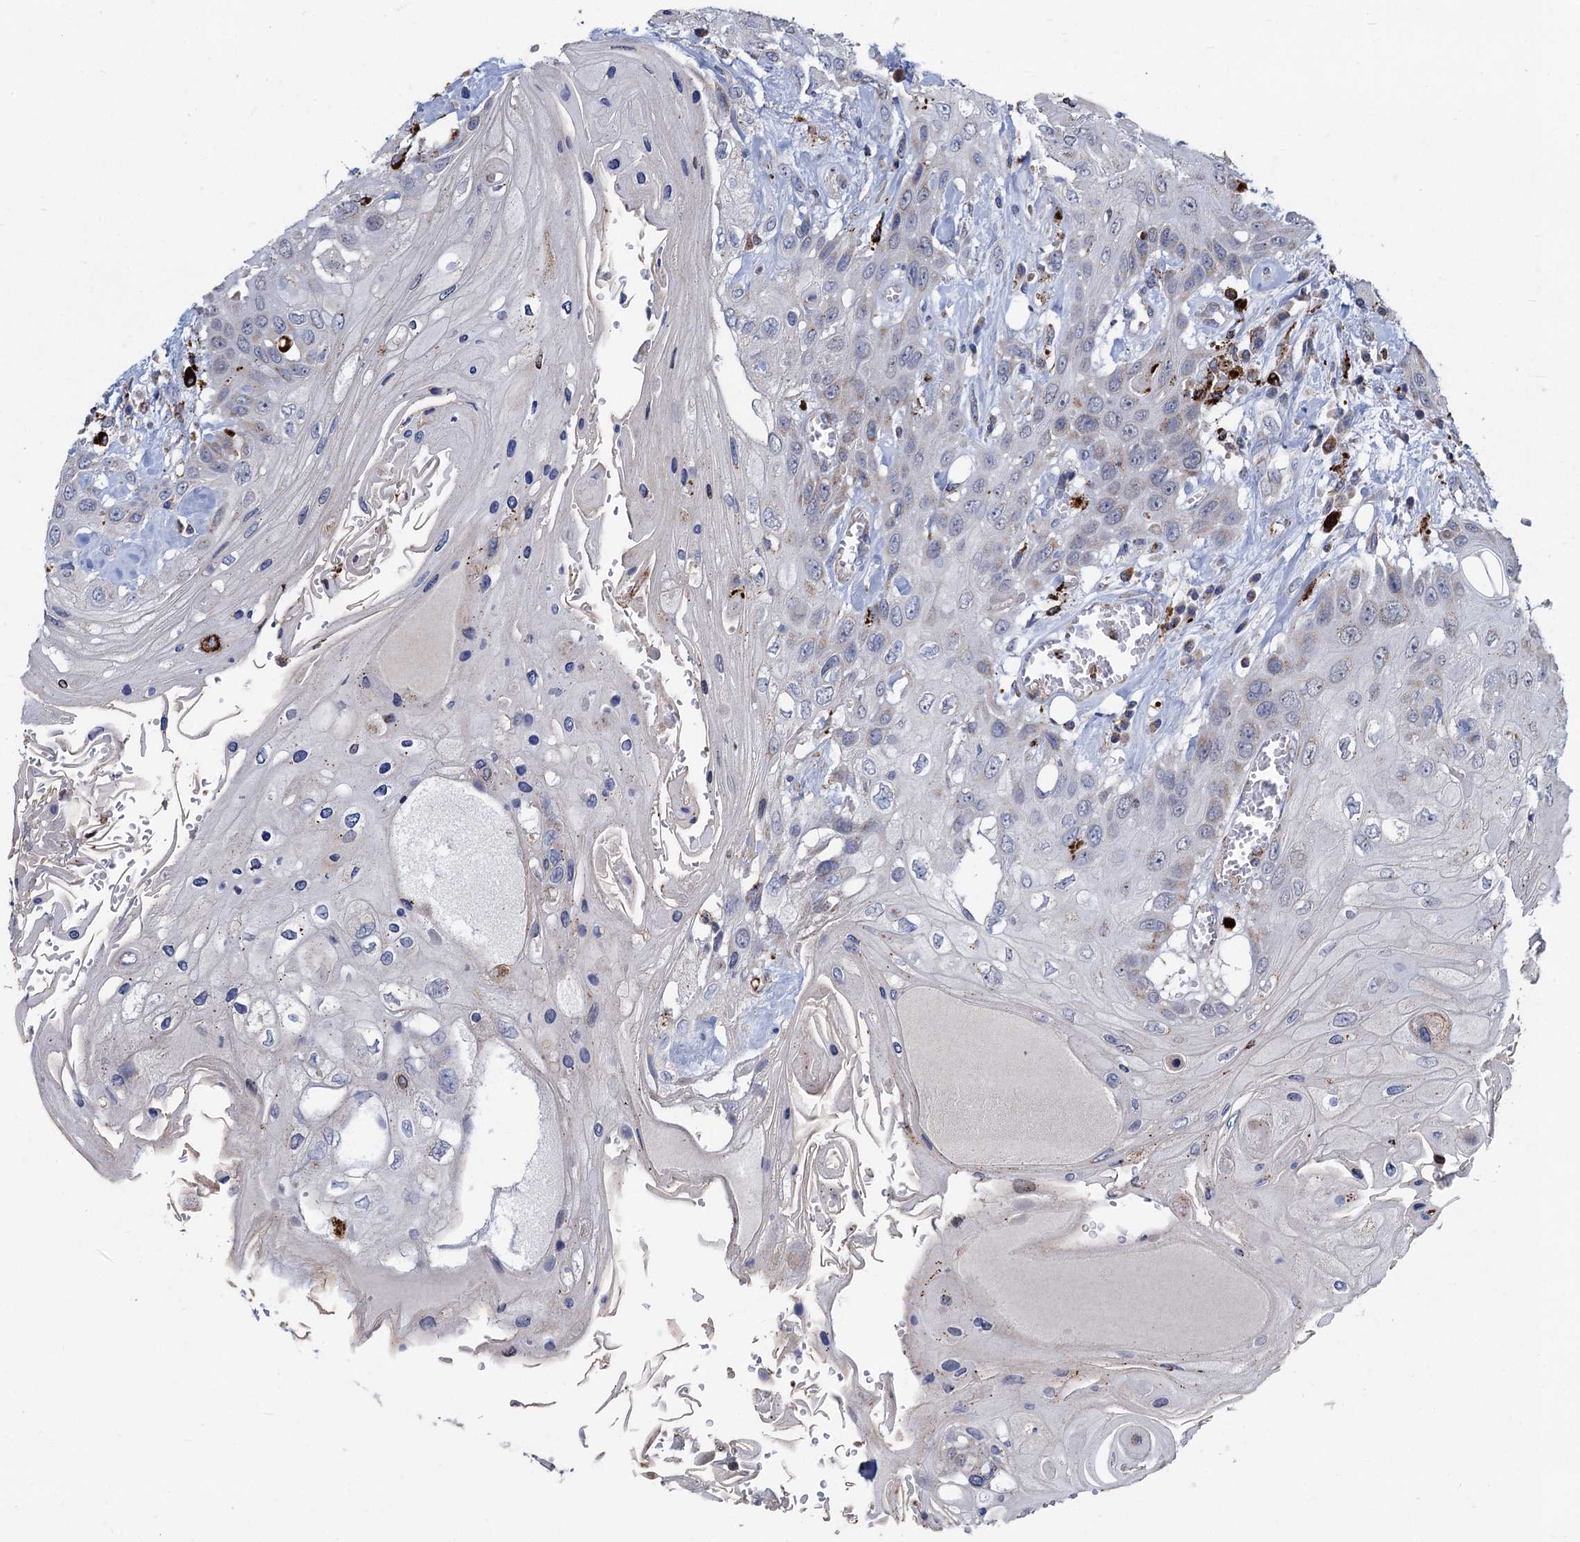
{"staining": {"intensity": "negative", "quantity": "none", "location": "none"}, "tissue": "head and neck cancer", "cell_type": "Tumor cells", "image_type": "cancer", "snomed": [{"axis": "morphology", "description": "Squamous cell carcinoma, NOS"}, {"axis": "topography", "description": "Head-Neck"}], "caption": "Head and neck squamous cell carcinoma was stained to show a protein in brown. There is no significant staining in tumor cells.", "gene": "ANKS3", "patient": {"sex": "female", "age": 43}}